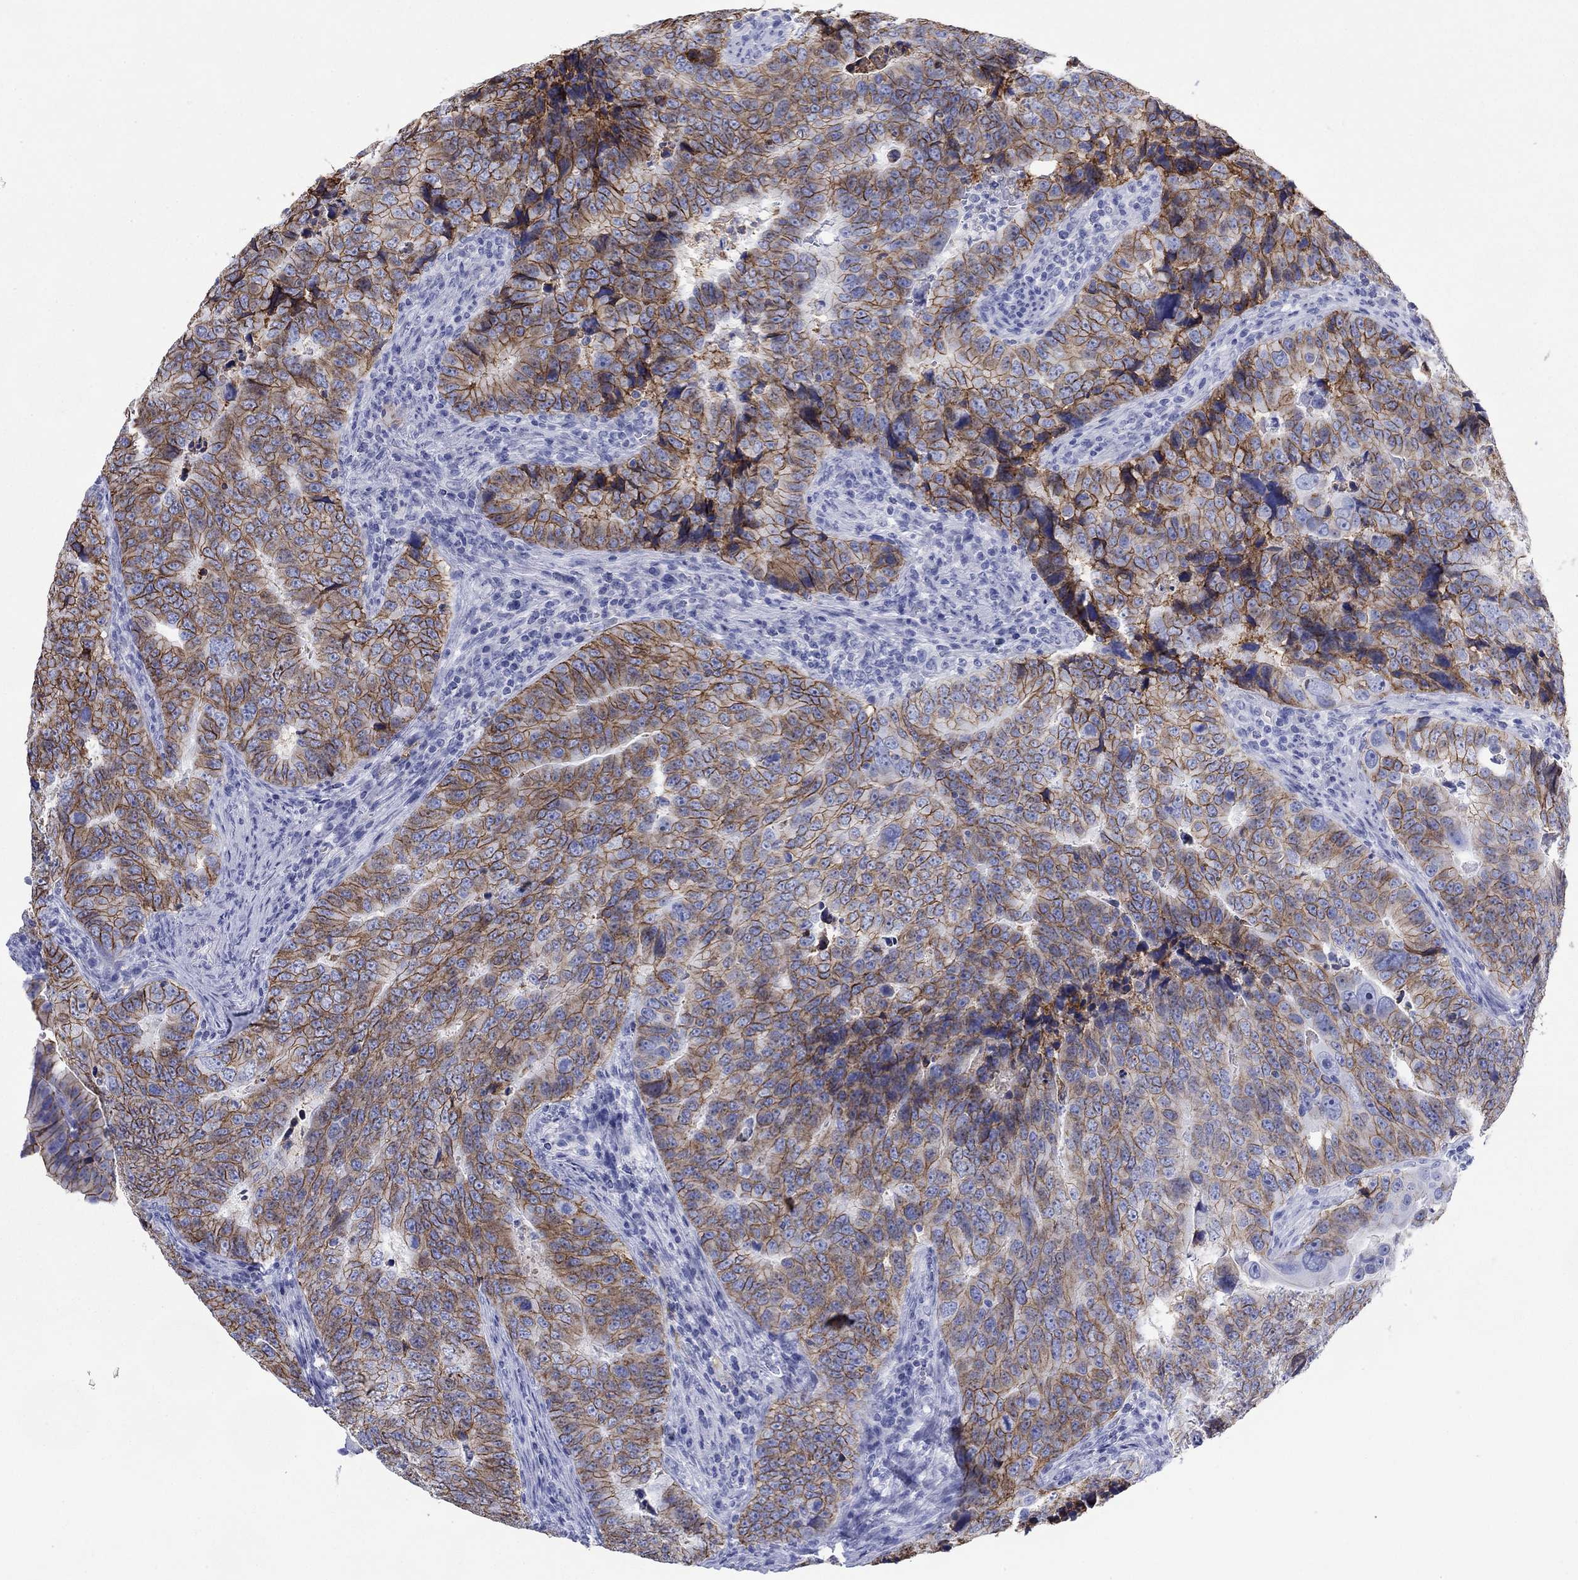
{"staining": {"intensity": "strong", "quantity": "25%-75%", "location": "cytoplasmic/membranous"}, "tissue": "colorectal cancer", "cell_type": "Tumor cells", "image_type": "cancer", "snomed": [{"axis": "morphology", "description": "Adenocarcinoma, NOS"}, {"axis": "topography", "description": "Colon"}], "caption": "IHC (DAB) staining of adenocarcinoma (colorectal) exhibits strong cytoplasmic/membranous protein positivity in about 25%-75% of tumor cells.", "gene": "ATP1B1", "patient": {"sex": "female", "age": 72}}